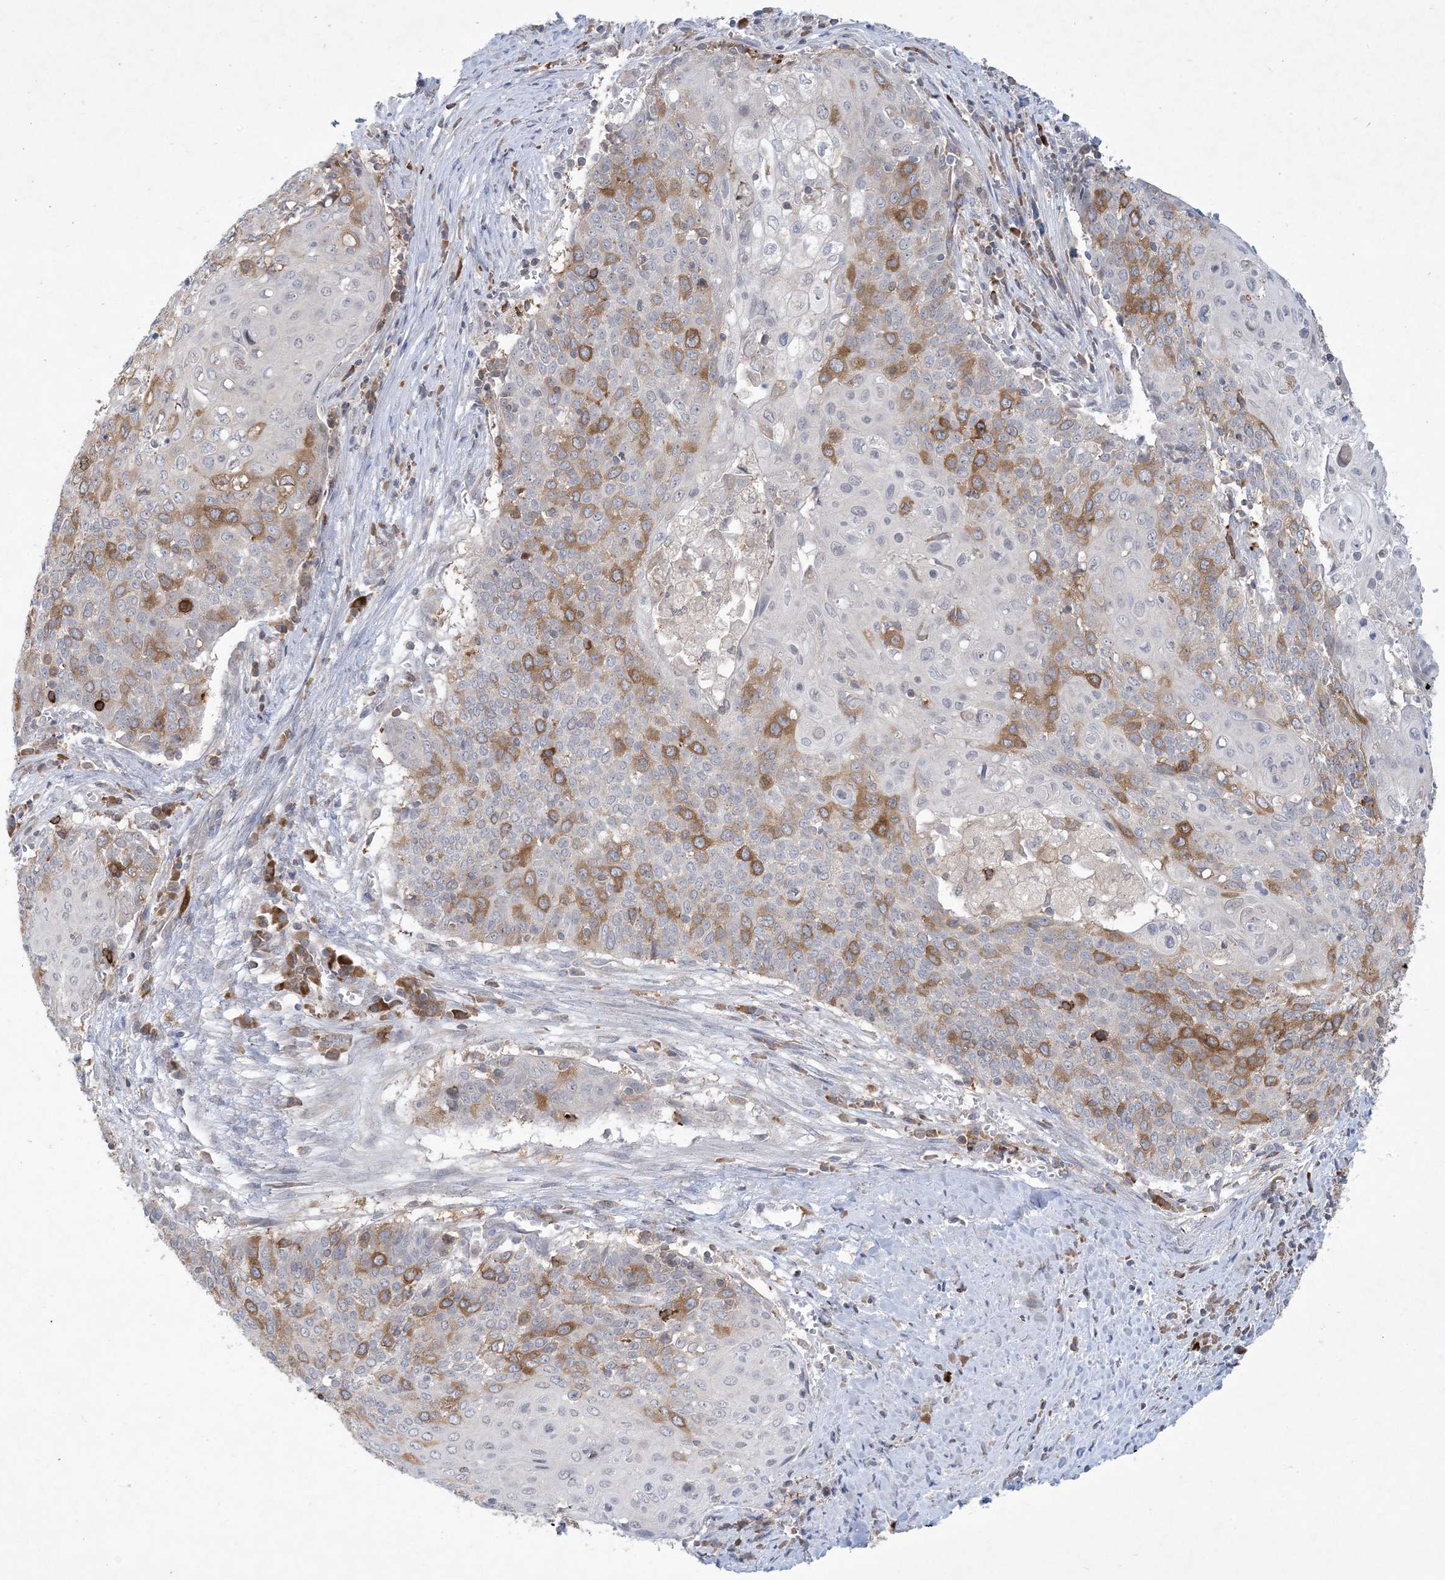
{"staining": {"intensity": "moderate", "quantity": "25%-75%", "location": "cytoplasmic/membranous"}, "tissue": "cervical cancer", "cell_type": "Tumor cells", "image_type": "cancer", "snomed": [{"axis": "morphology", "description": "Squamous cell carcinoma, NOS"}, {"axis": "topography", "description": "Cervix"}], "caption": "About 25%-75% of tumor cells in human cervical cancer display moderate cytoplasmic/membranous protein positivity as visualized by brown immunohistochemical staining.", "gene": "AOC1", "patient": {"sex": "female", "age": 39}}